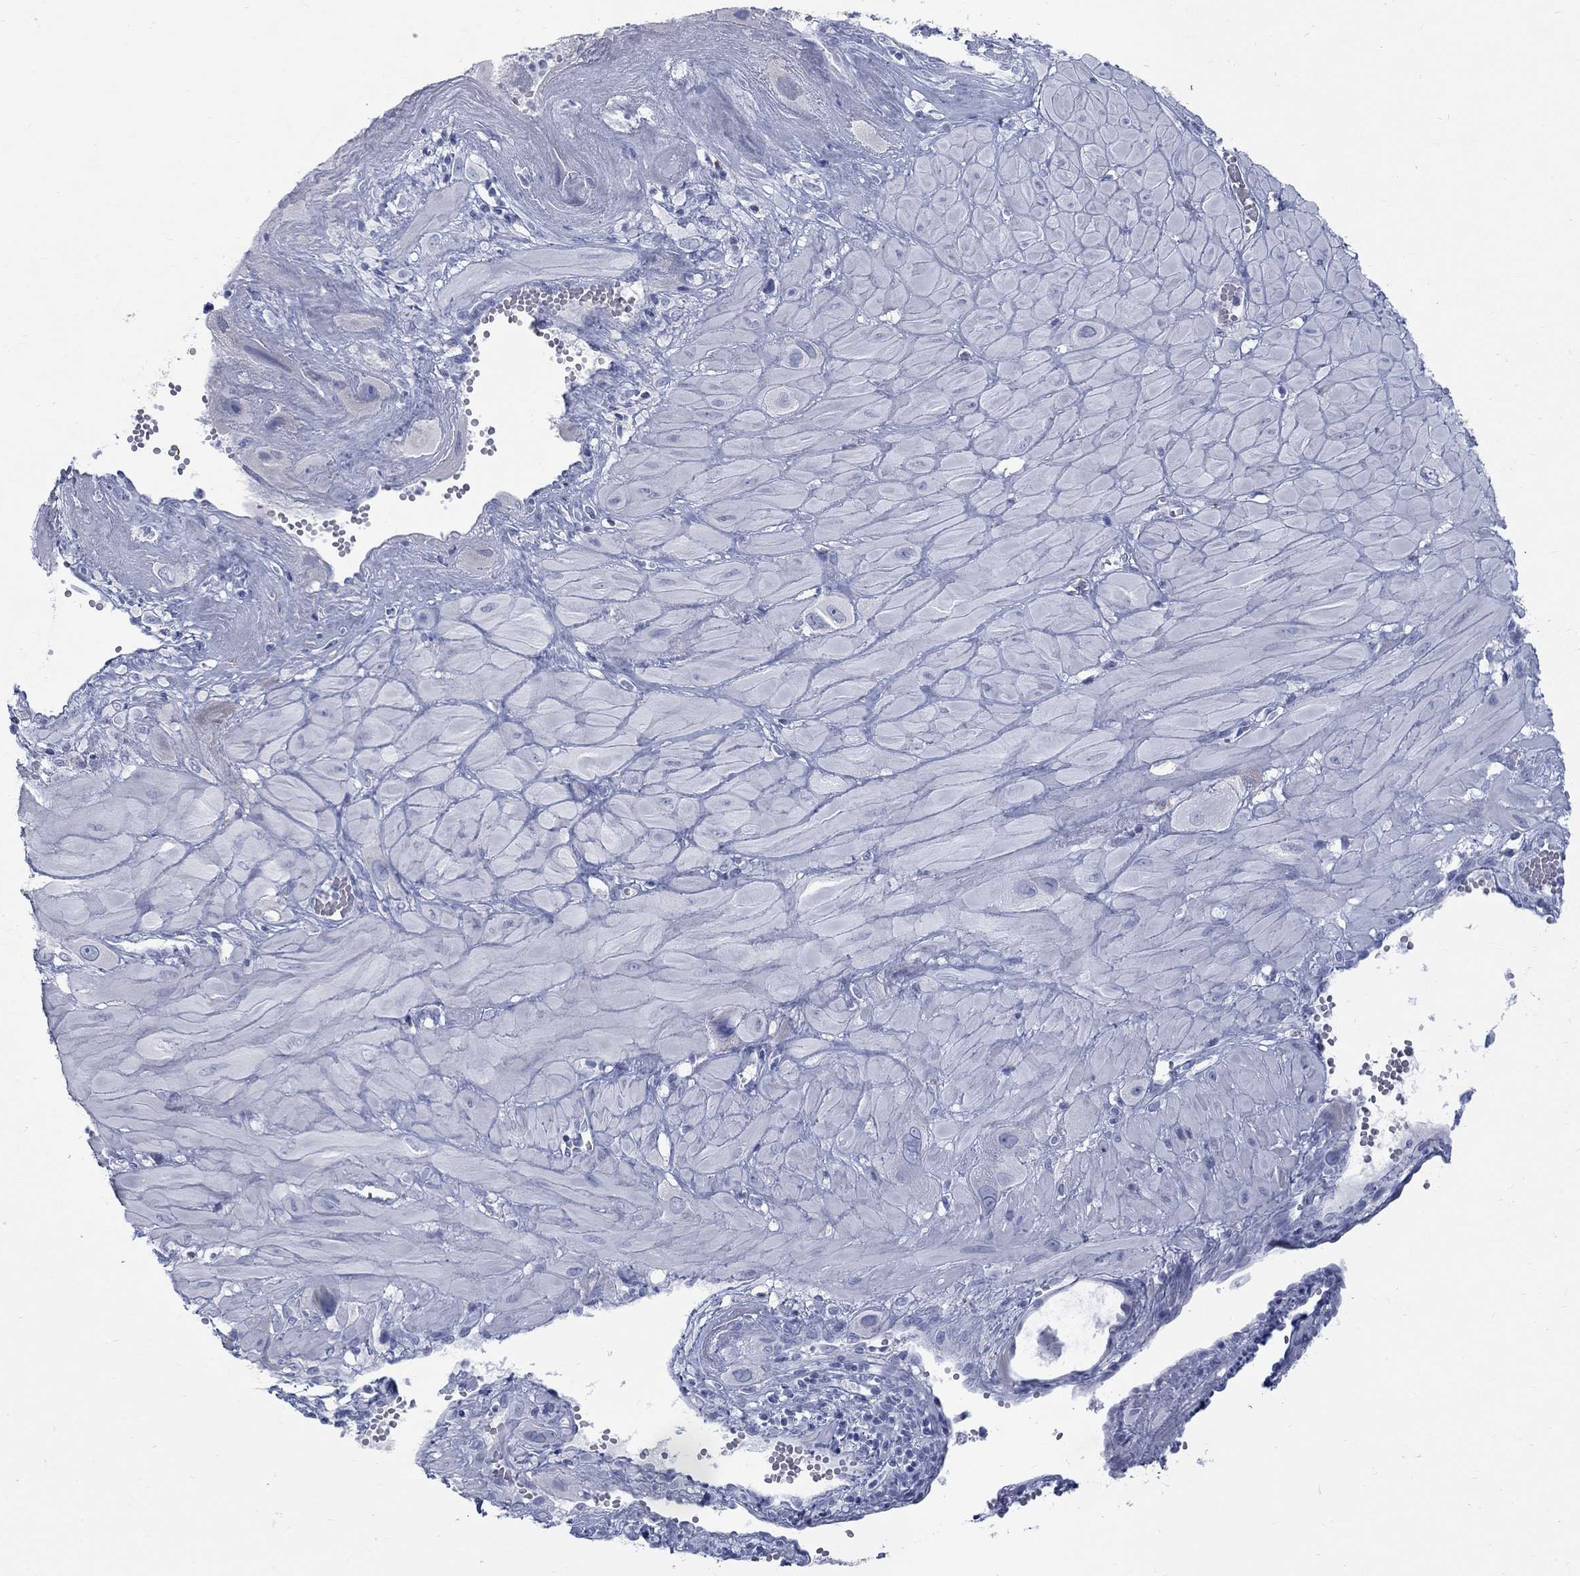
{"staining": {"intensity": "negative", "quantity": "none", "location": "none"}, "tissue": "cervical cancer", "cell_type": "Tumor cells", "image_type": "cancer", "snomed": [{"axis": "morphology", "description": "Squamous cell carcinoma, NOS"}, {"axis": "topography", "description": "Cervix"}], "caption": "This is a image of immunohistochemistry staining of squamous cell carcinoma (cervical), which shows no expression in tumor cells.", "gene": "RFTN2", "patient": {"sex": "female", "age": 34}}